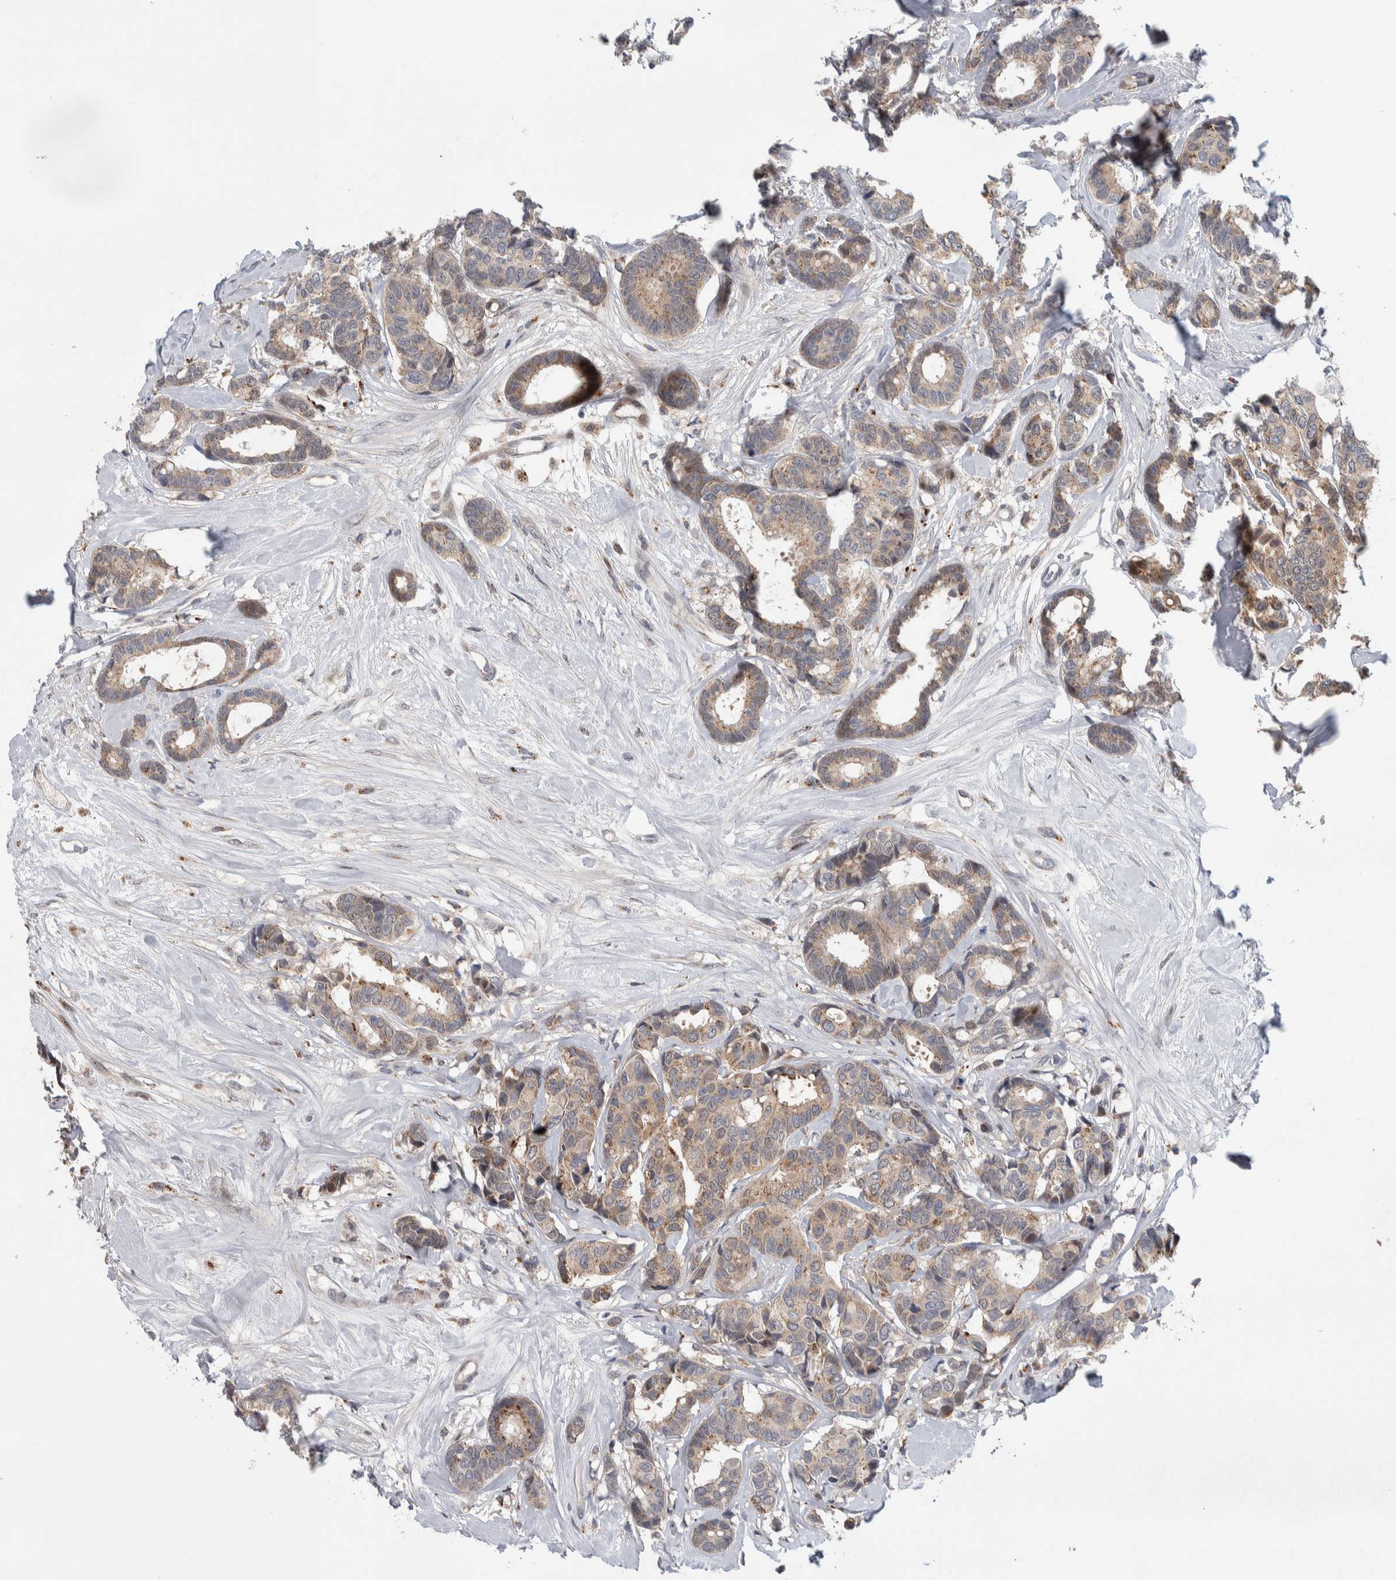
{"staining": {"intensity": "weak", "quantity": ">75%", "location": "cytoplasmic/membranous"}, "tissue": "breast cancer", "cell_type": "Tumor cells", "image_type": "cancer", "snomed": [{"axis": "morphology", "description": "Duct carcinoma"}, {"axis": "topography", "description": "Breast"}], "caption": "Breast invasive ductal carcinoma stained for a protein (brown) displays weak cytoplasmic/membranous positive expression in about >75% of tumor cells.", "gene": "PRRG4", "patient": {"sex": "female", "age": 87}}